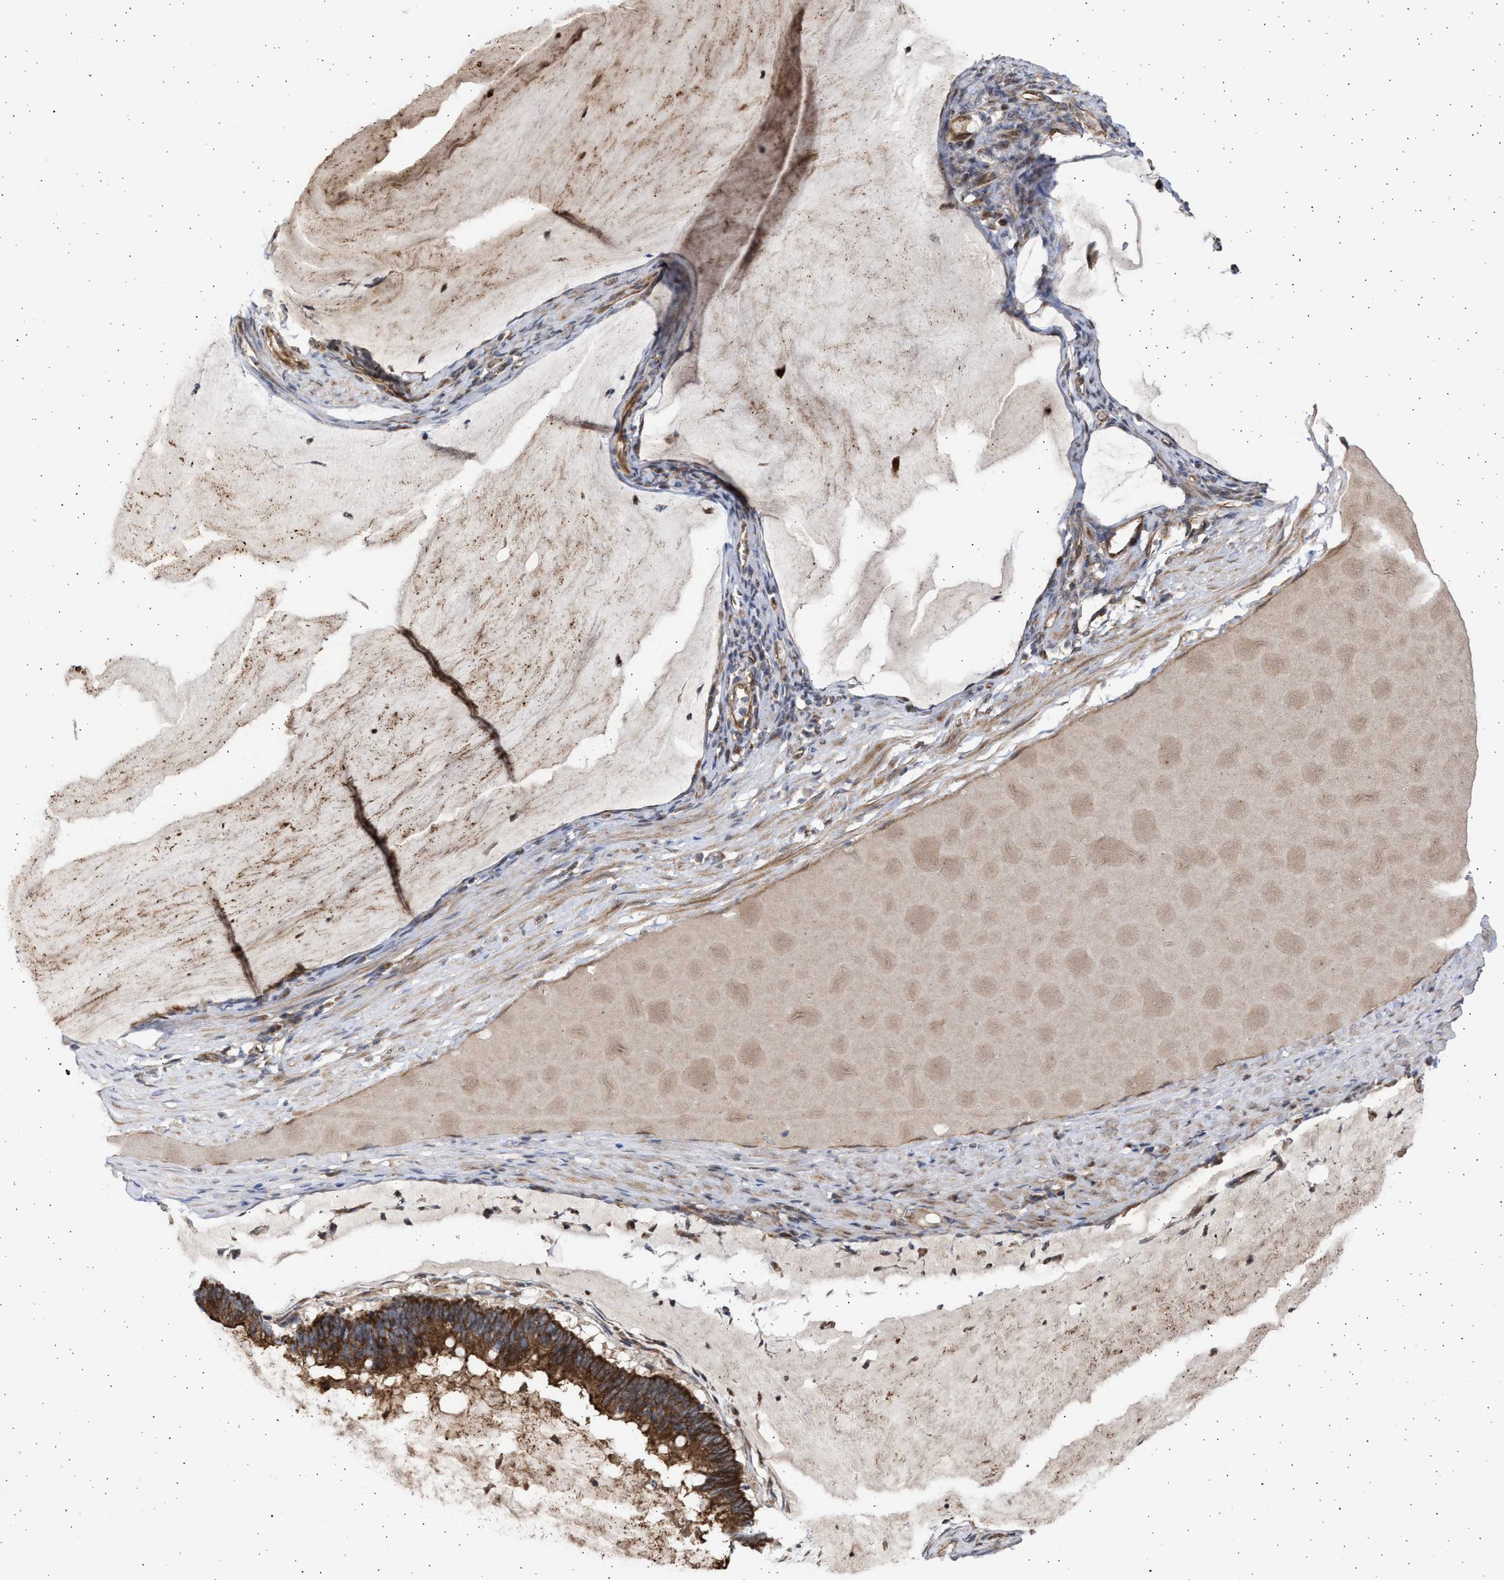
{"staining": {"intensity": "strong", "quantity": ">75%", "location": "cytoplasmic/membranous"}, "tissue": "ovarian cancer", "cell_type": "Tumor cells", "image_type": "cancer", "snomed": [{"axis": "morphology", "description": "Cystadenocarcinoma, mucinous, NOS"}, {"axis": "topography", "description": "Ovary"}], "caption": "Ovarian mucinous cystadenocarcinoma stained for a protein demonstrates strong cytoplasmic/membranous positivity in tumor cells.", "gene": "TTC19", "patient": {"sex": "female", "age": 61}}